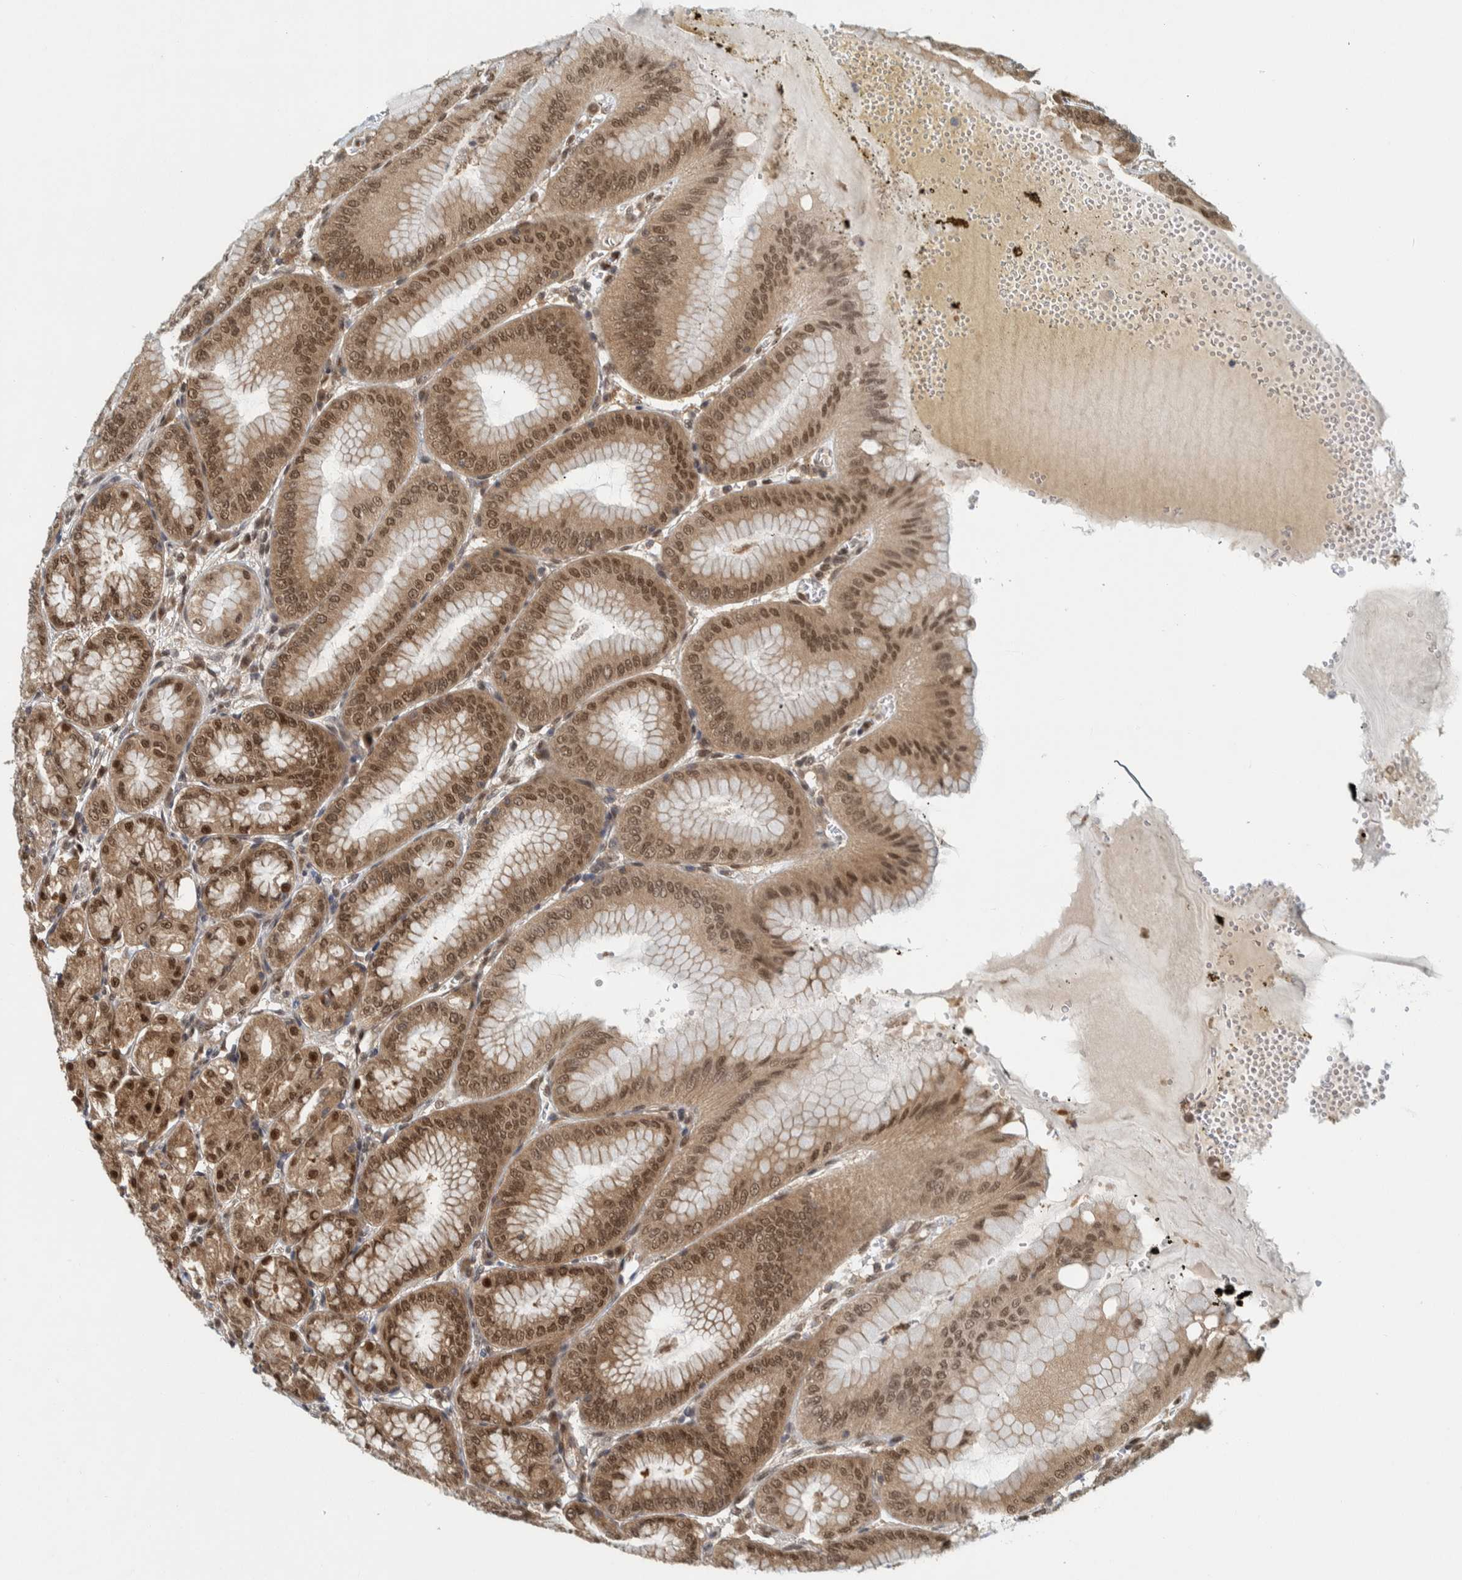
{"staining": {"intensity": "strong", "quantity": ">75%", "location": "cytoplasmic/membranous,nuclear"}, "tissue": "stomach", "cell_type": "Glandular cells", "image_type": "normal", "snomed": [{"axis": "morphology", "description": "Normal tissue, NOS"}, {"axis": "topography", "description": "Stomach, lower"}], "caption": "Brown immunohistochemical staining in normal stomach shows strong cytoplasmic/membranous,nuclear positivity in about >75% of glandular cells.", "gene": "COPS3", "patient": {"sex": "male", "age": 71}}